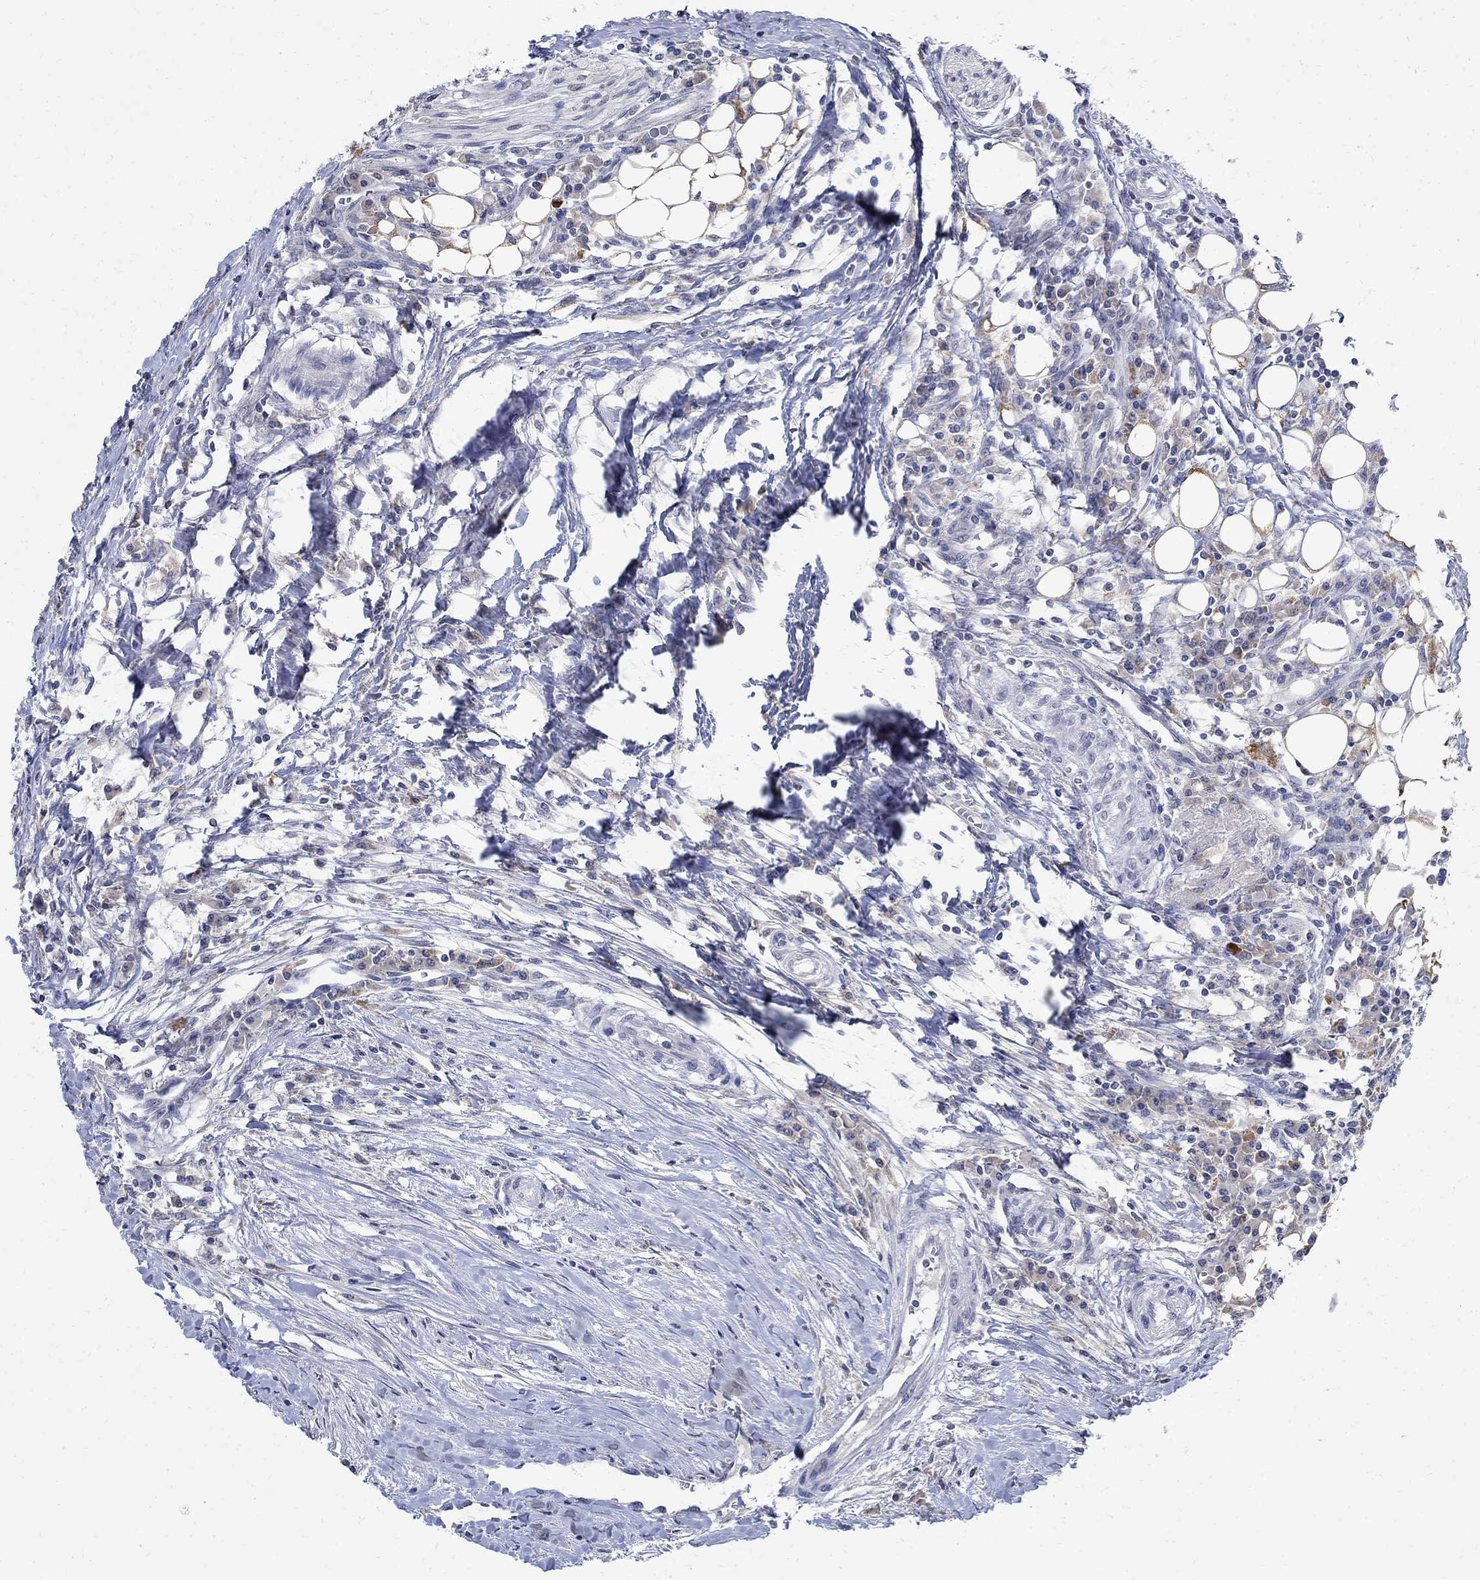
{"staining": {"intensity": "negative", "quantity": "none", "location": "none"}, "tissue": "colorectal cancer", "cell_type": "Tumor cells", "image_type": "cancer", "snomed": [{"axis": "morphology", "description": "Adenocarcinoma, NOS"}, {"axis": "topography", "description": "Colon"}], "caption": "Human colorectal cancer stained for a protein using immunohistochemistry reveals no expression in tumor cells.", "gene": "TMEM169", "patient": {"sex": "male", "age": 53}}